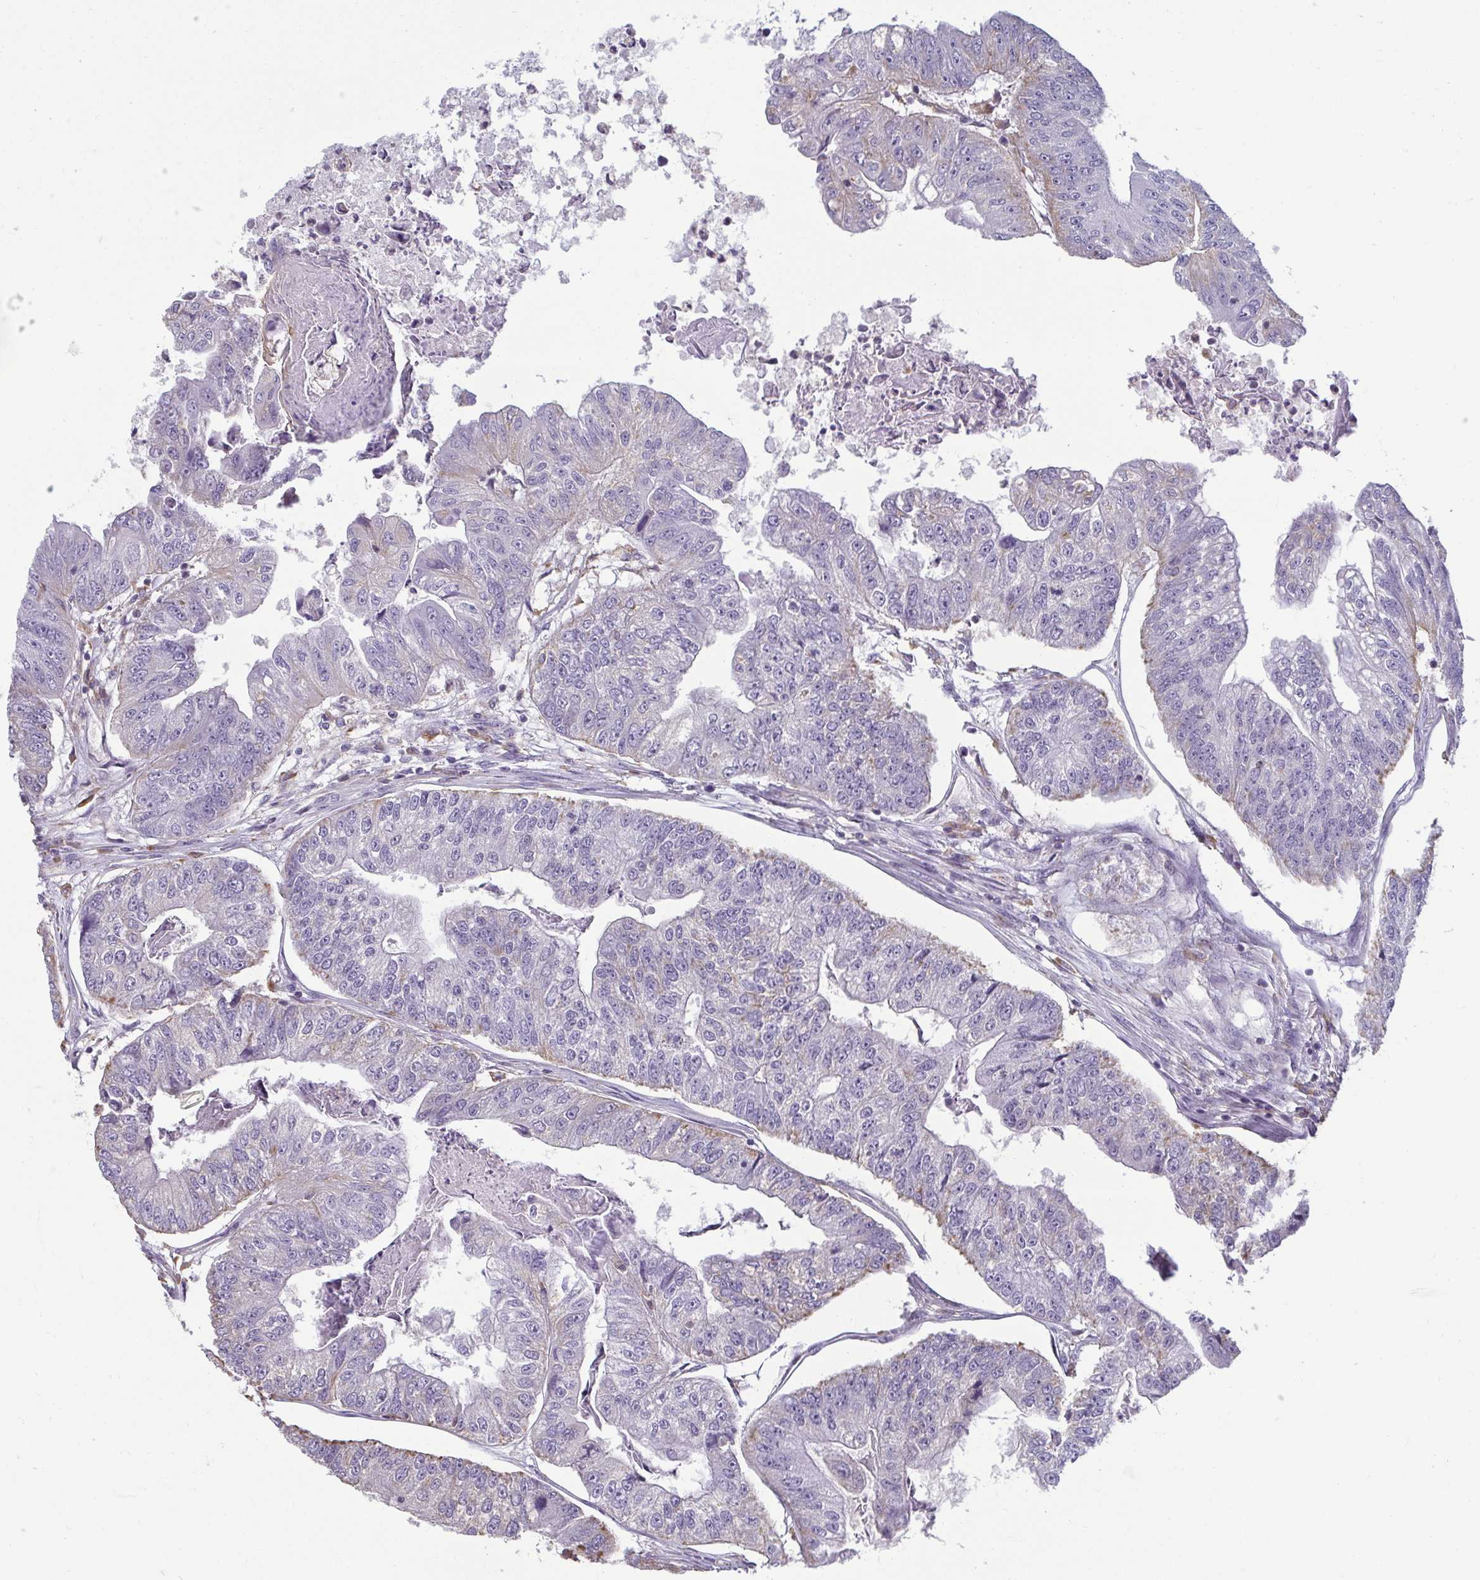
{"staining": {"intensity": "negative", "quantity": "none", "location": "none"}, "tissue": "colorectal cancer", "cell_type": "Tumor cells", "image_type": "cancer", "snomed": [{"axis": "morphology", "description": "Adenocarcinoma, NOS"}, {"axis": "topography", "description": "Colon"}], "caption": "The micrograph exhibits no significant expression in tumor cells of colorectal adenocarcinoma.", "gene": "PDE2A", "patient": {"sex": "female", "age": 67}}